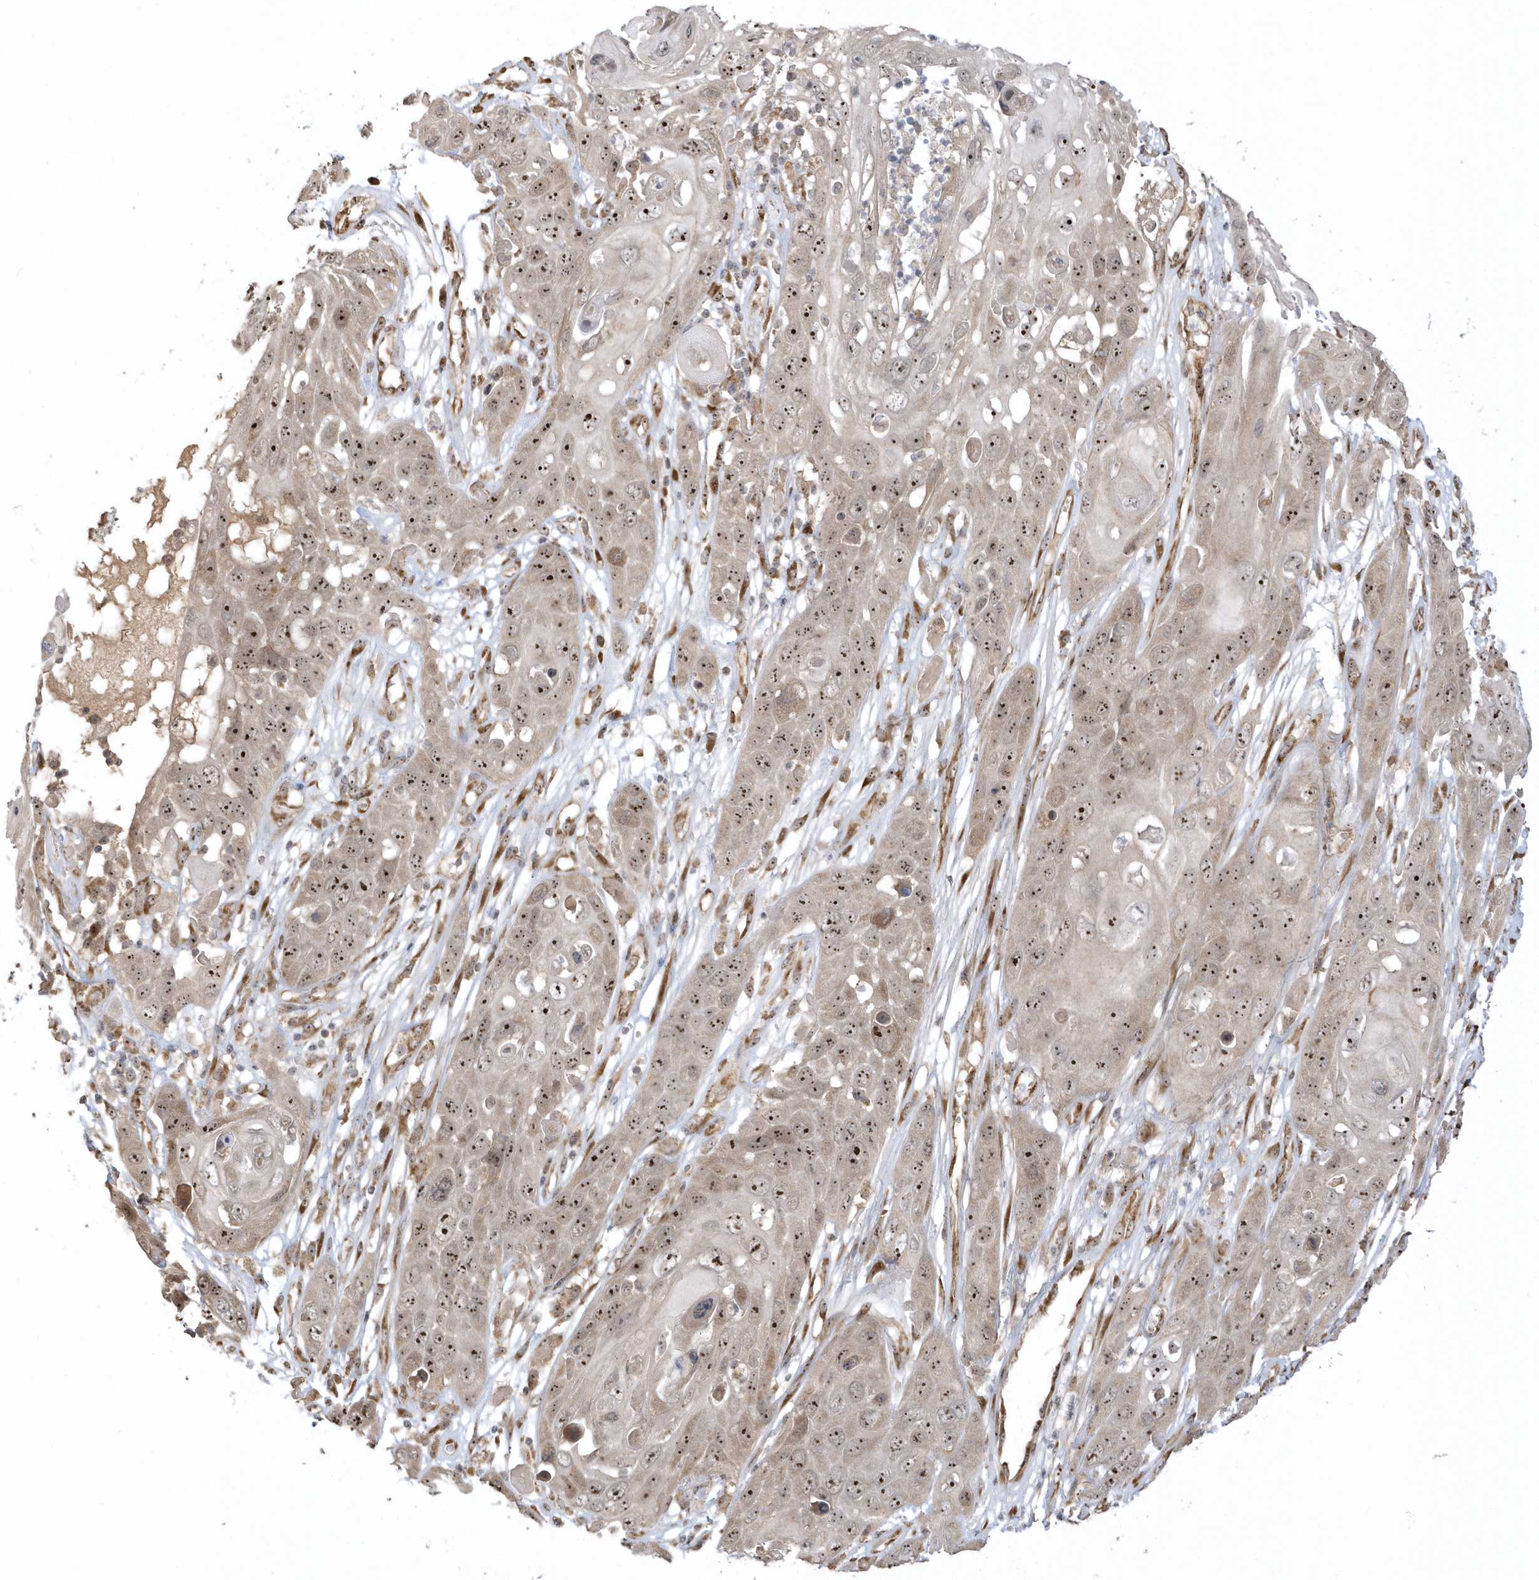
{"staining": {"intensity": "moderate", "quantity": ">75%", "location": "nuclear"}, "tissue": "skin cancer", "cell_type": "Tumor cells", "image_type": "cancer", "snomed": [{"axis": "morphology", "description": "Squamous cell carcinoma, NOS"}, {"axis": "topography", "description": "Skin"}], "caption": "This photomicrograph exhibits skin cancer (squamous cell carcinoma) stained with immunohistochemistry to label a protein in brown. The nuclear of tumor cells show moderate positivity for the protein. Nuclei are counter-stained blue.", "gene": "ECM2", "patient": {"sex": "male", "age": 55}}